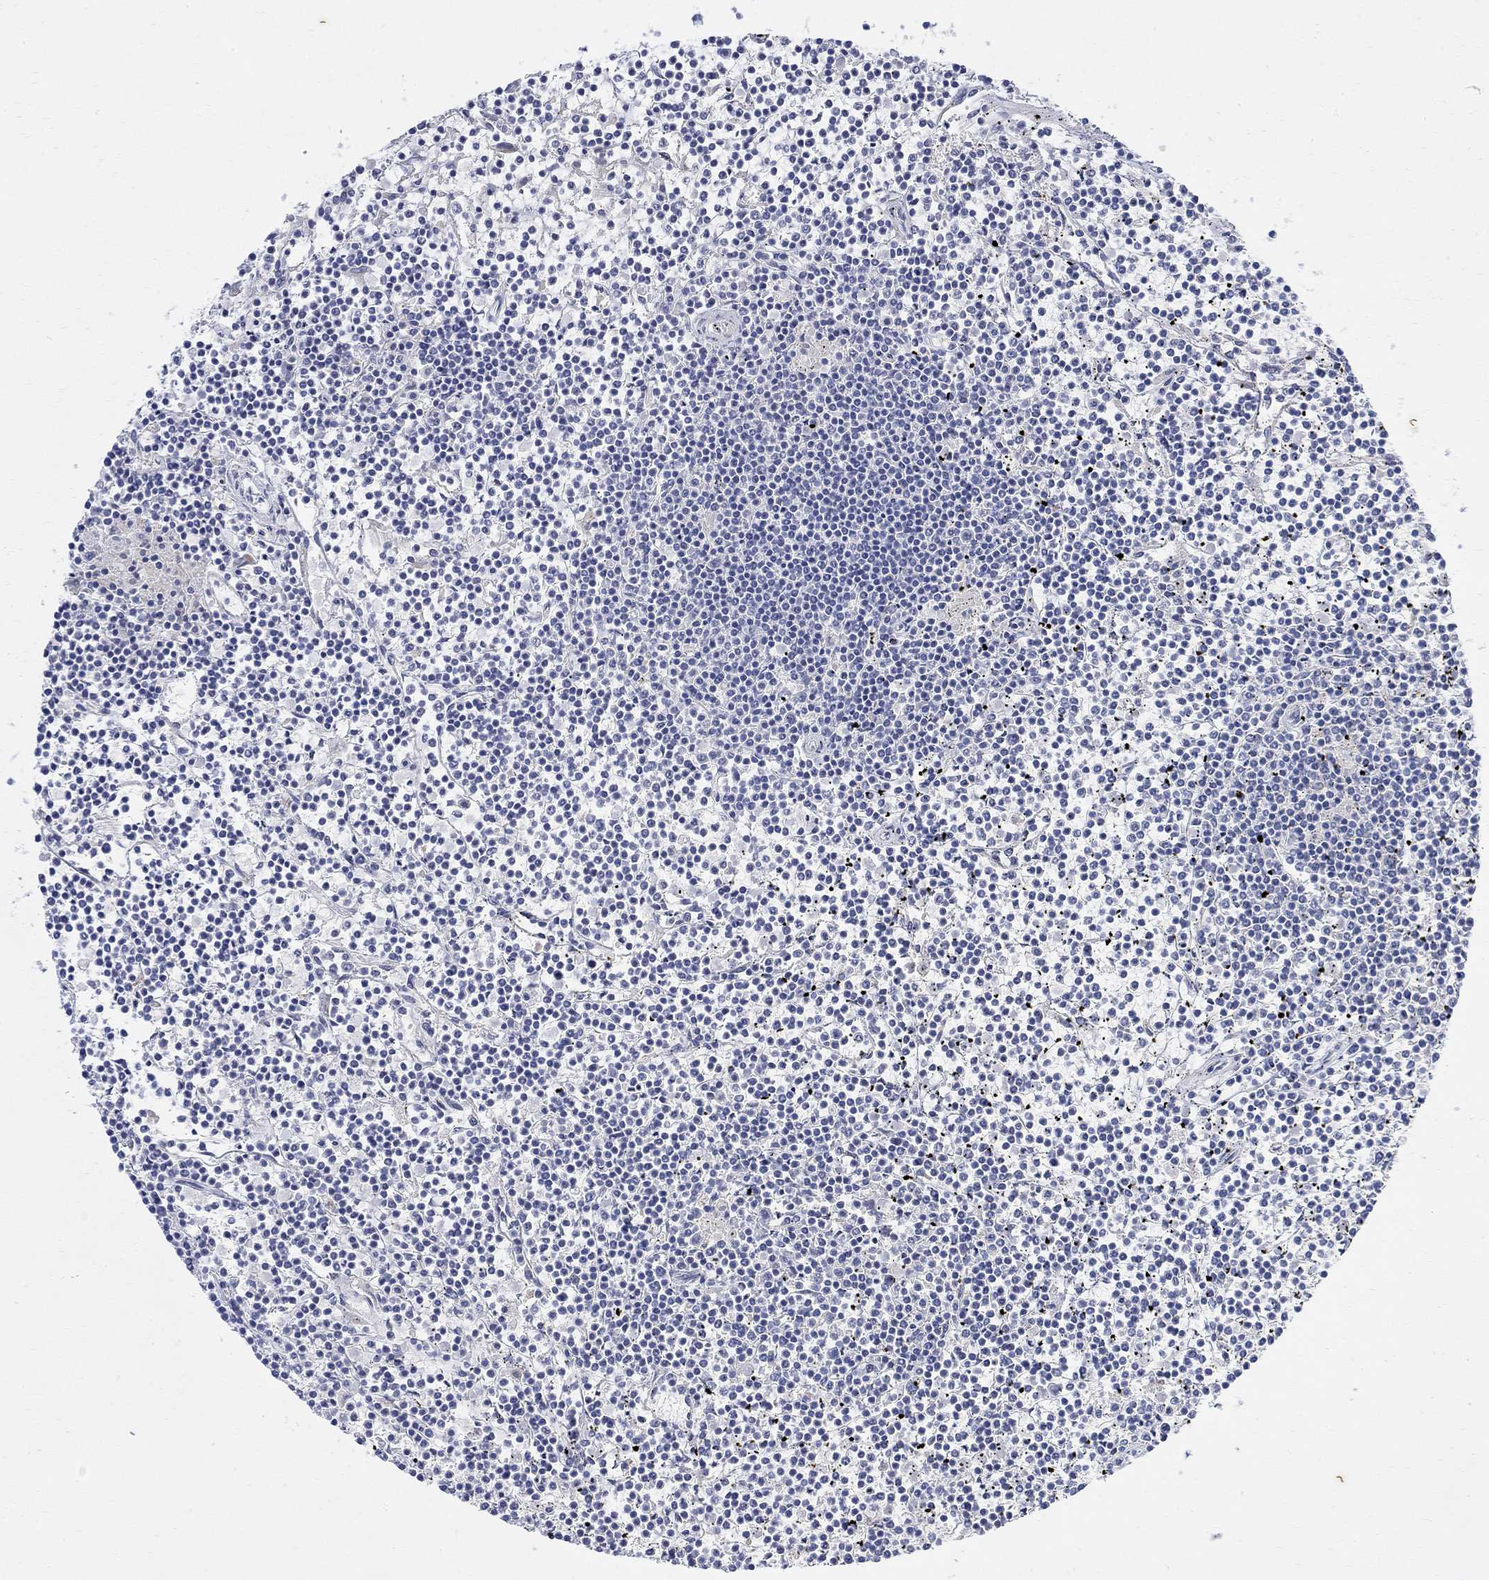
{"staining": {"intensity": "negative", "quantity": "none", "location": "none"}, "tissue": "lymphoma", "cell_type": "Tumor cells", "image_type": "cancer", "snomed": [{"axis": "morphology", "description": "Malignant lymphoma, non-Hodgkin's type, Low grade"}, {"axis": "topography", "description": "Spleen"}], "caption": "Image shows no significant protein positivity in tumor cells of lymphoma. Nuclei are stained in blue.", "gene": "FNDC5", "patient": {"sex": "female", "age": 19}}